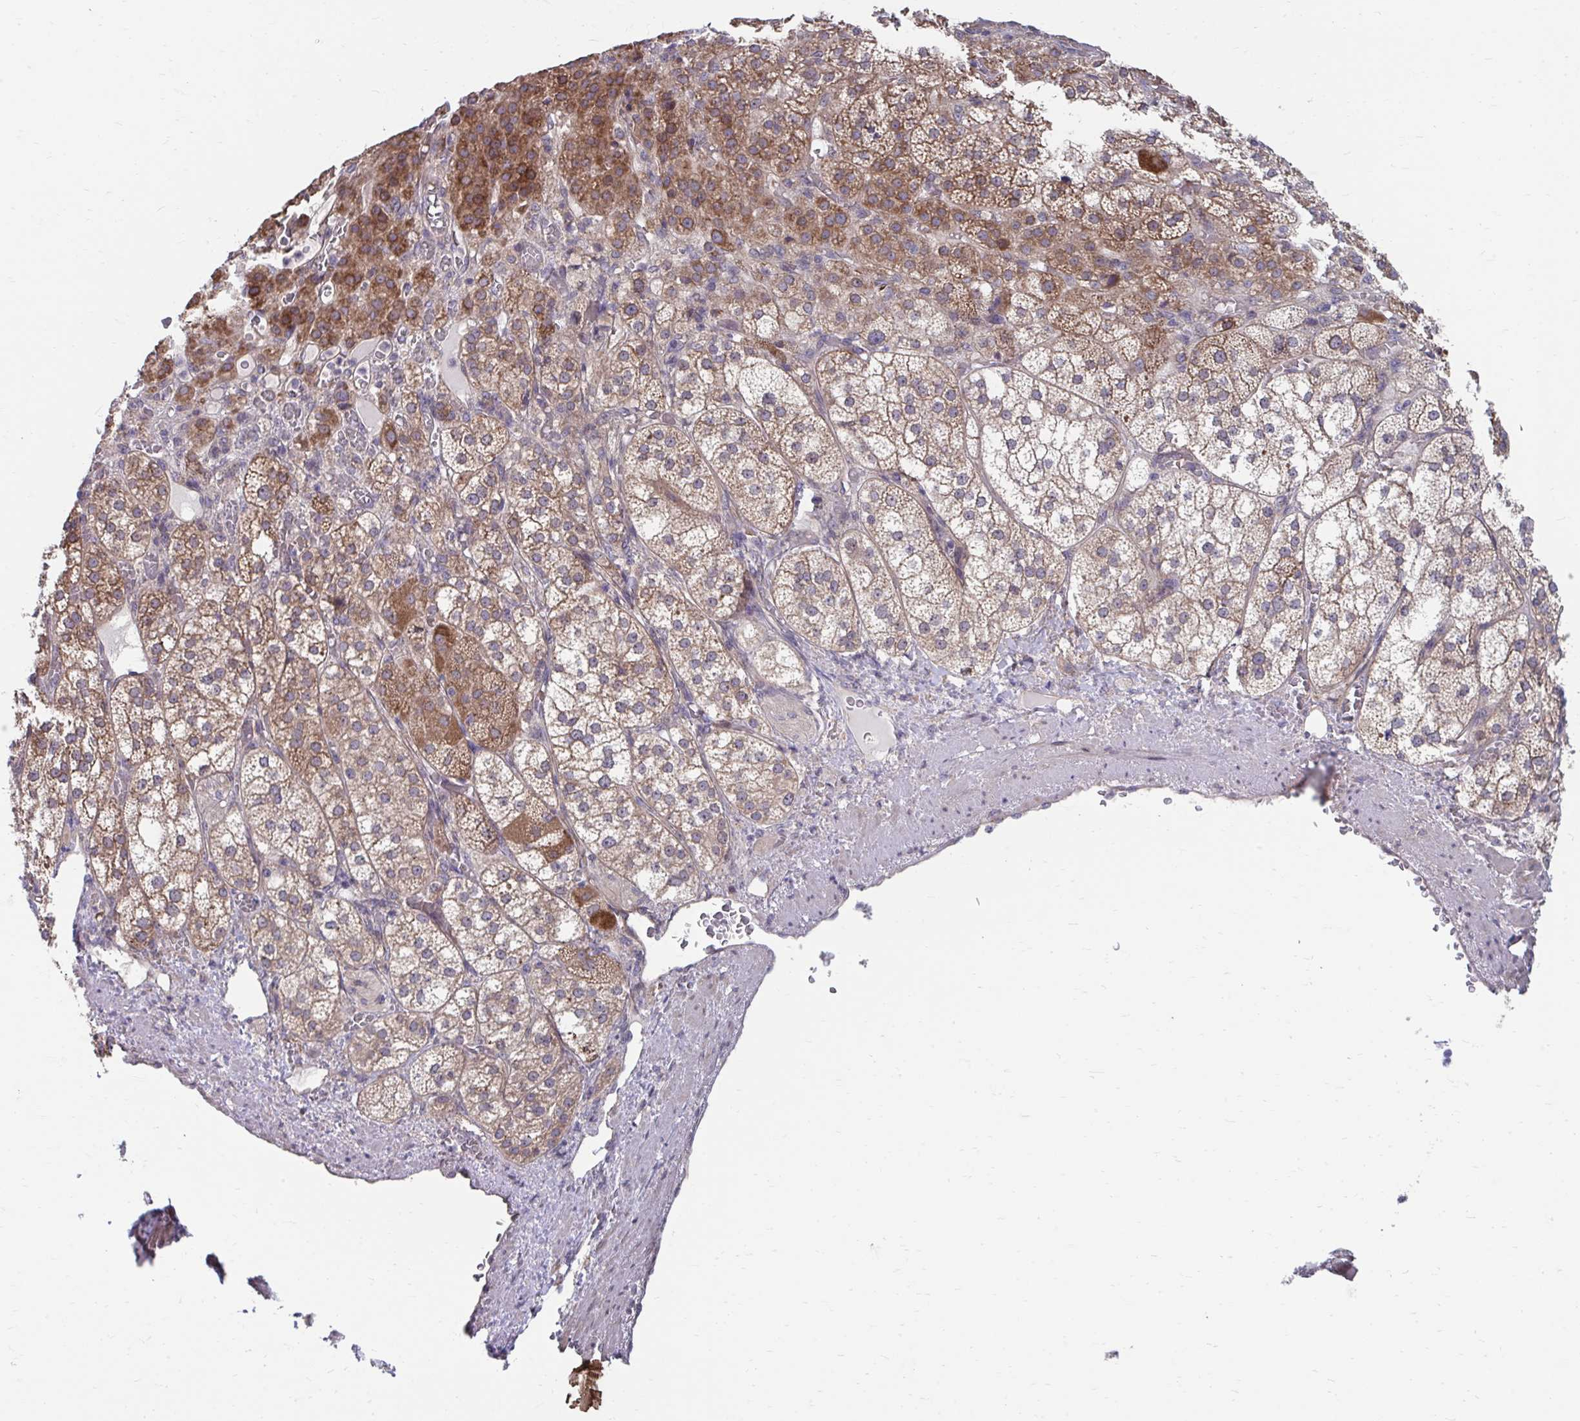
{"staining": {"intensity": "moderate", "quantity": ">75%", "location": "cytoplasmic/membranous"}, "tissue": "adrenal gland", "cell_type": "Glandular cells", "image_type": "normal", "snomed": [{"axis": "morphology", "description": "Normal tissue, NOS"}, {"axis": "topography", "description": "Adrenal gland"}], "caption": "Brown immunohistochemical staining in benign human adrenal gland reveals moderate cytoplasmic/membranous staining in about >75% of glandular cells.", "gene": "ITPR2", "patient": {"sex": "female", "age": 60}}